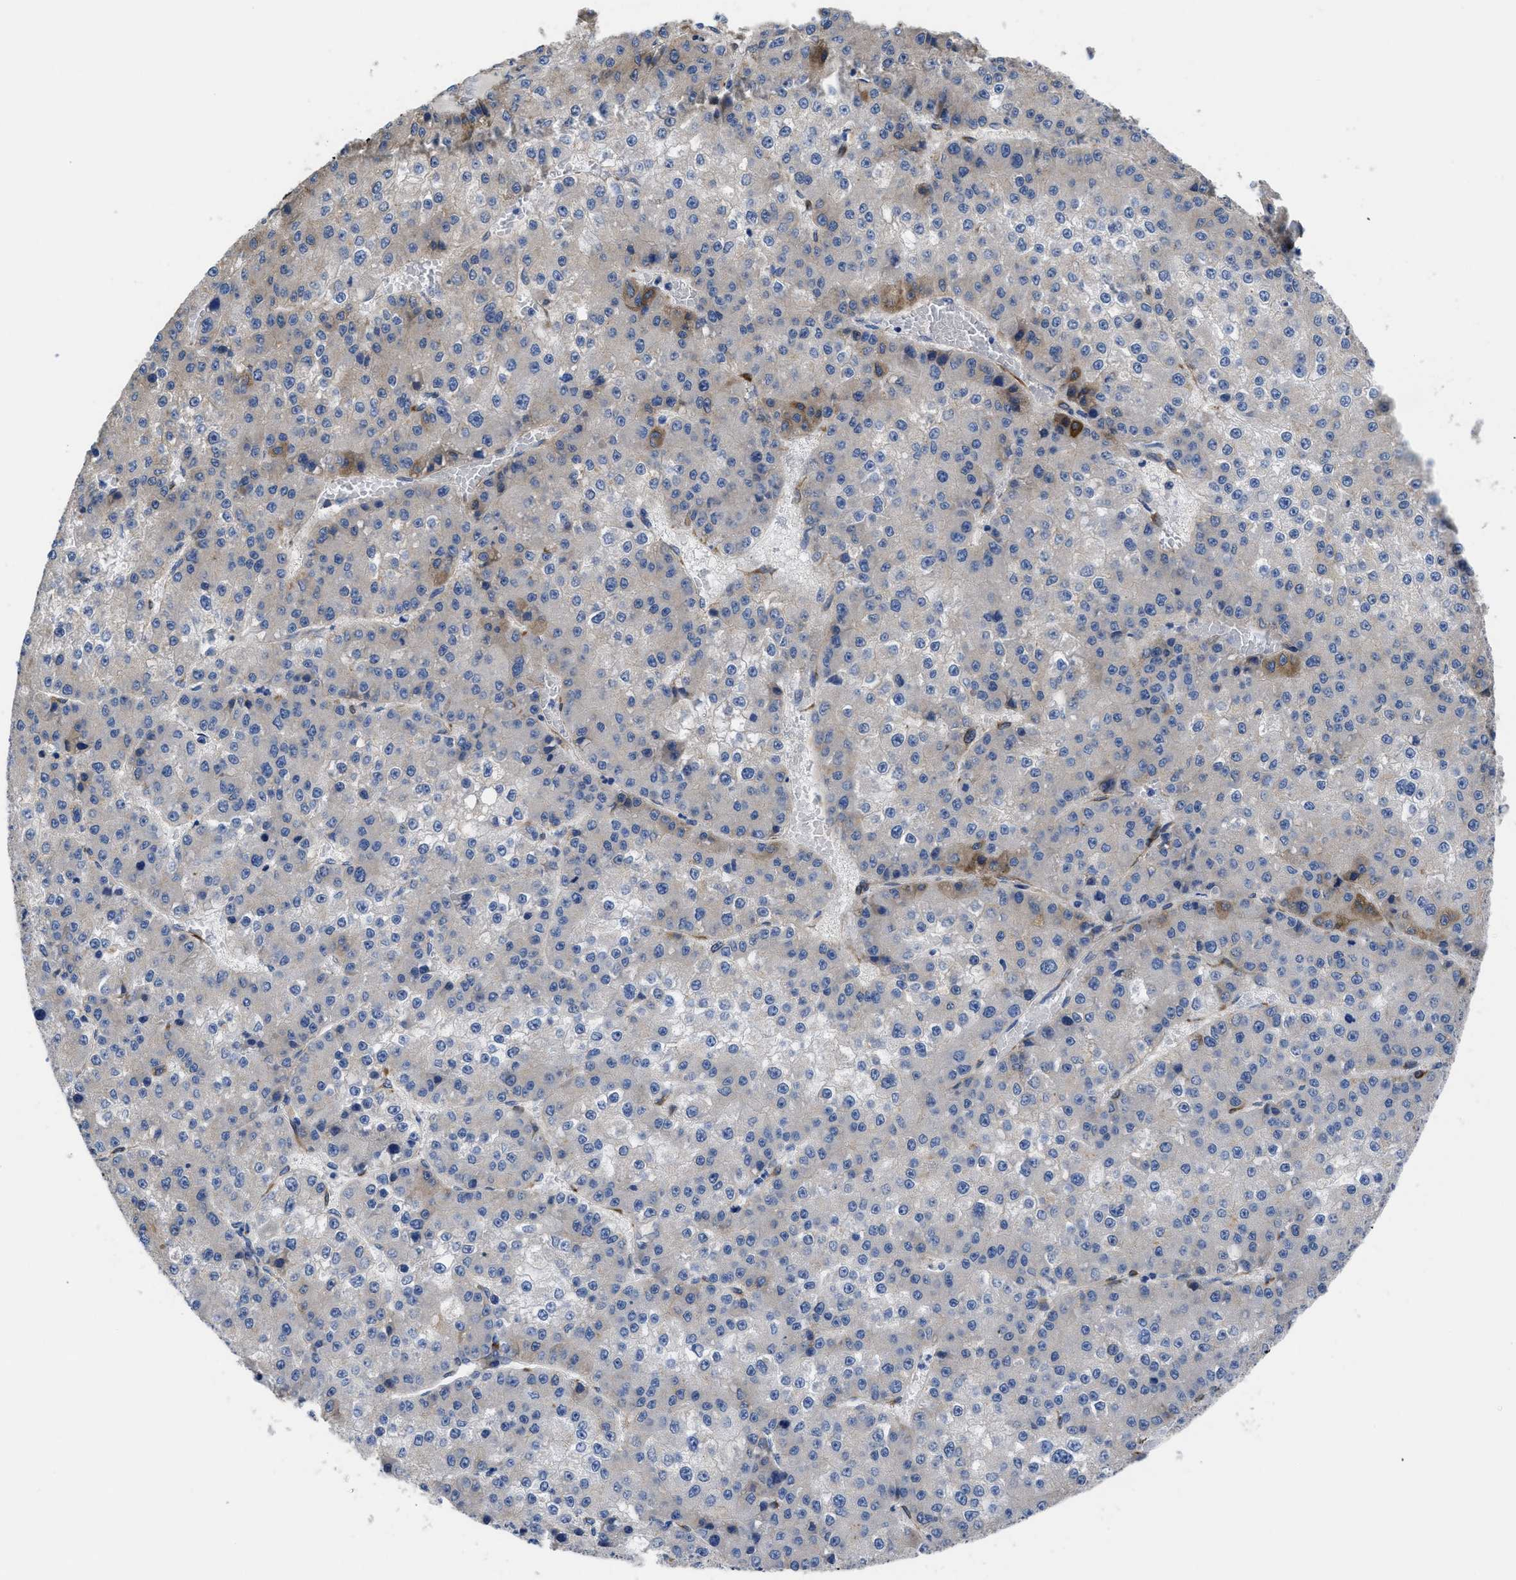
{"staining": {"intensity": "moderate", "quantity": "<25%", "location": "cytoplasmic/membranous"}, "tissue": "liver cancer", "cell_type": "Tumor cells", "image_type": "cancer", "snomed": [{"axis": "morphology", "description": "Carcinoma, Hepatocellular, NOS"}, {"axis": "topography", "description": "Liver"}], "caption": "Hepatocellular carcinoma (liver) stained with DAB (3,3'-diaminobenzidine) immunohistochemistry demonstrates low levels of moderate cytoplasmic/membranous staining in approximately <25% of tumor cells.", "gene": "SQLE", "patient": {"sex": "female", "age": 73}}